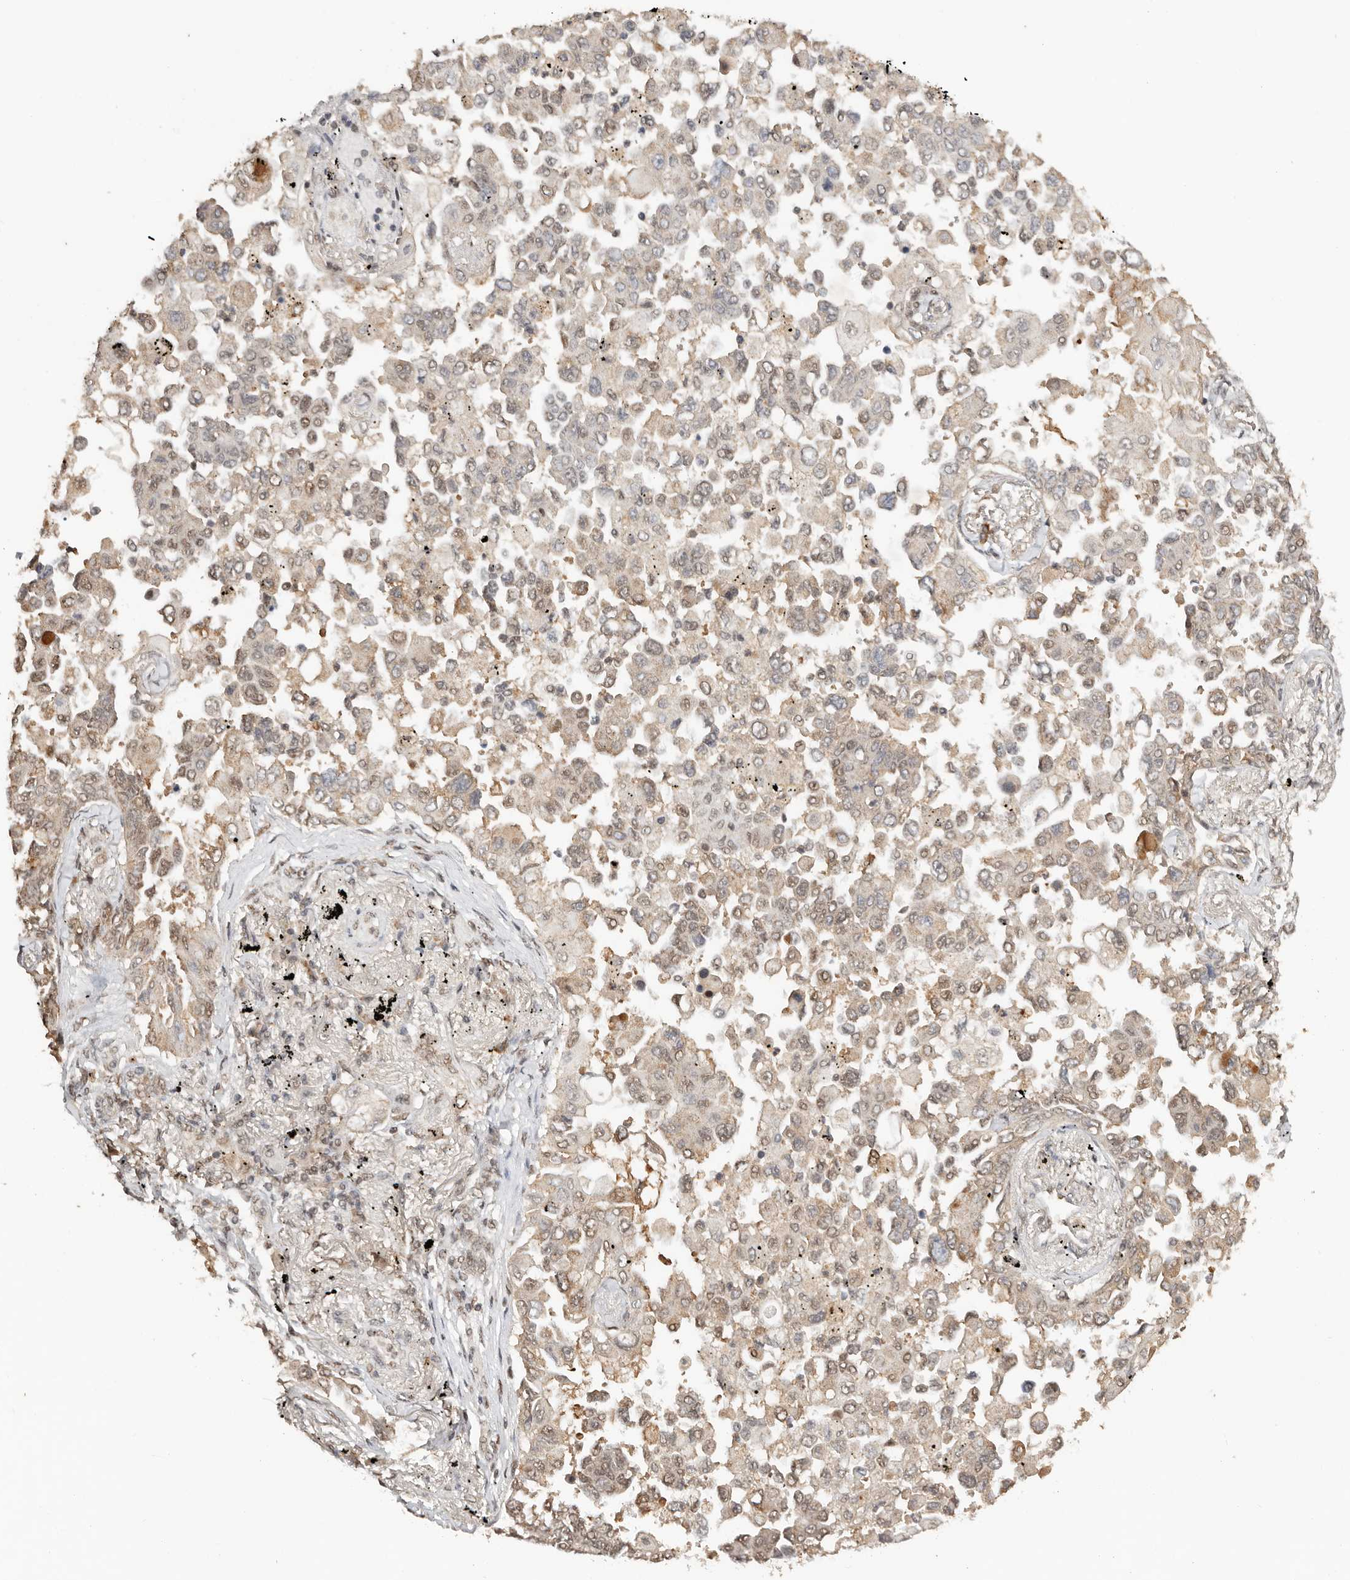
{"staining": {"intensity": "weak", "quantity": "25%-75%", "location": "cytoplasmic/membranous,nuclear"}, "tissue": "lung cancer", "cell_type": "Tumor cells", "image_type": "cancer", "snomed": [{"axis": "morphology", "description": "Adenocarcinoma, NOS"}, {"axis": "topography", "description": "Lung"}], "caption": "Brown immunohistochemical staining in lung cancer displays weak cytoplasmic/membranous and nuclear staining in about 25%-75% of tumor cells.", "gene": "SEC14L1", "patient": {"sex": "female", "age": 67}}